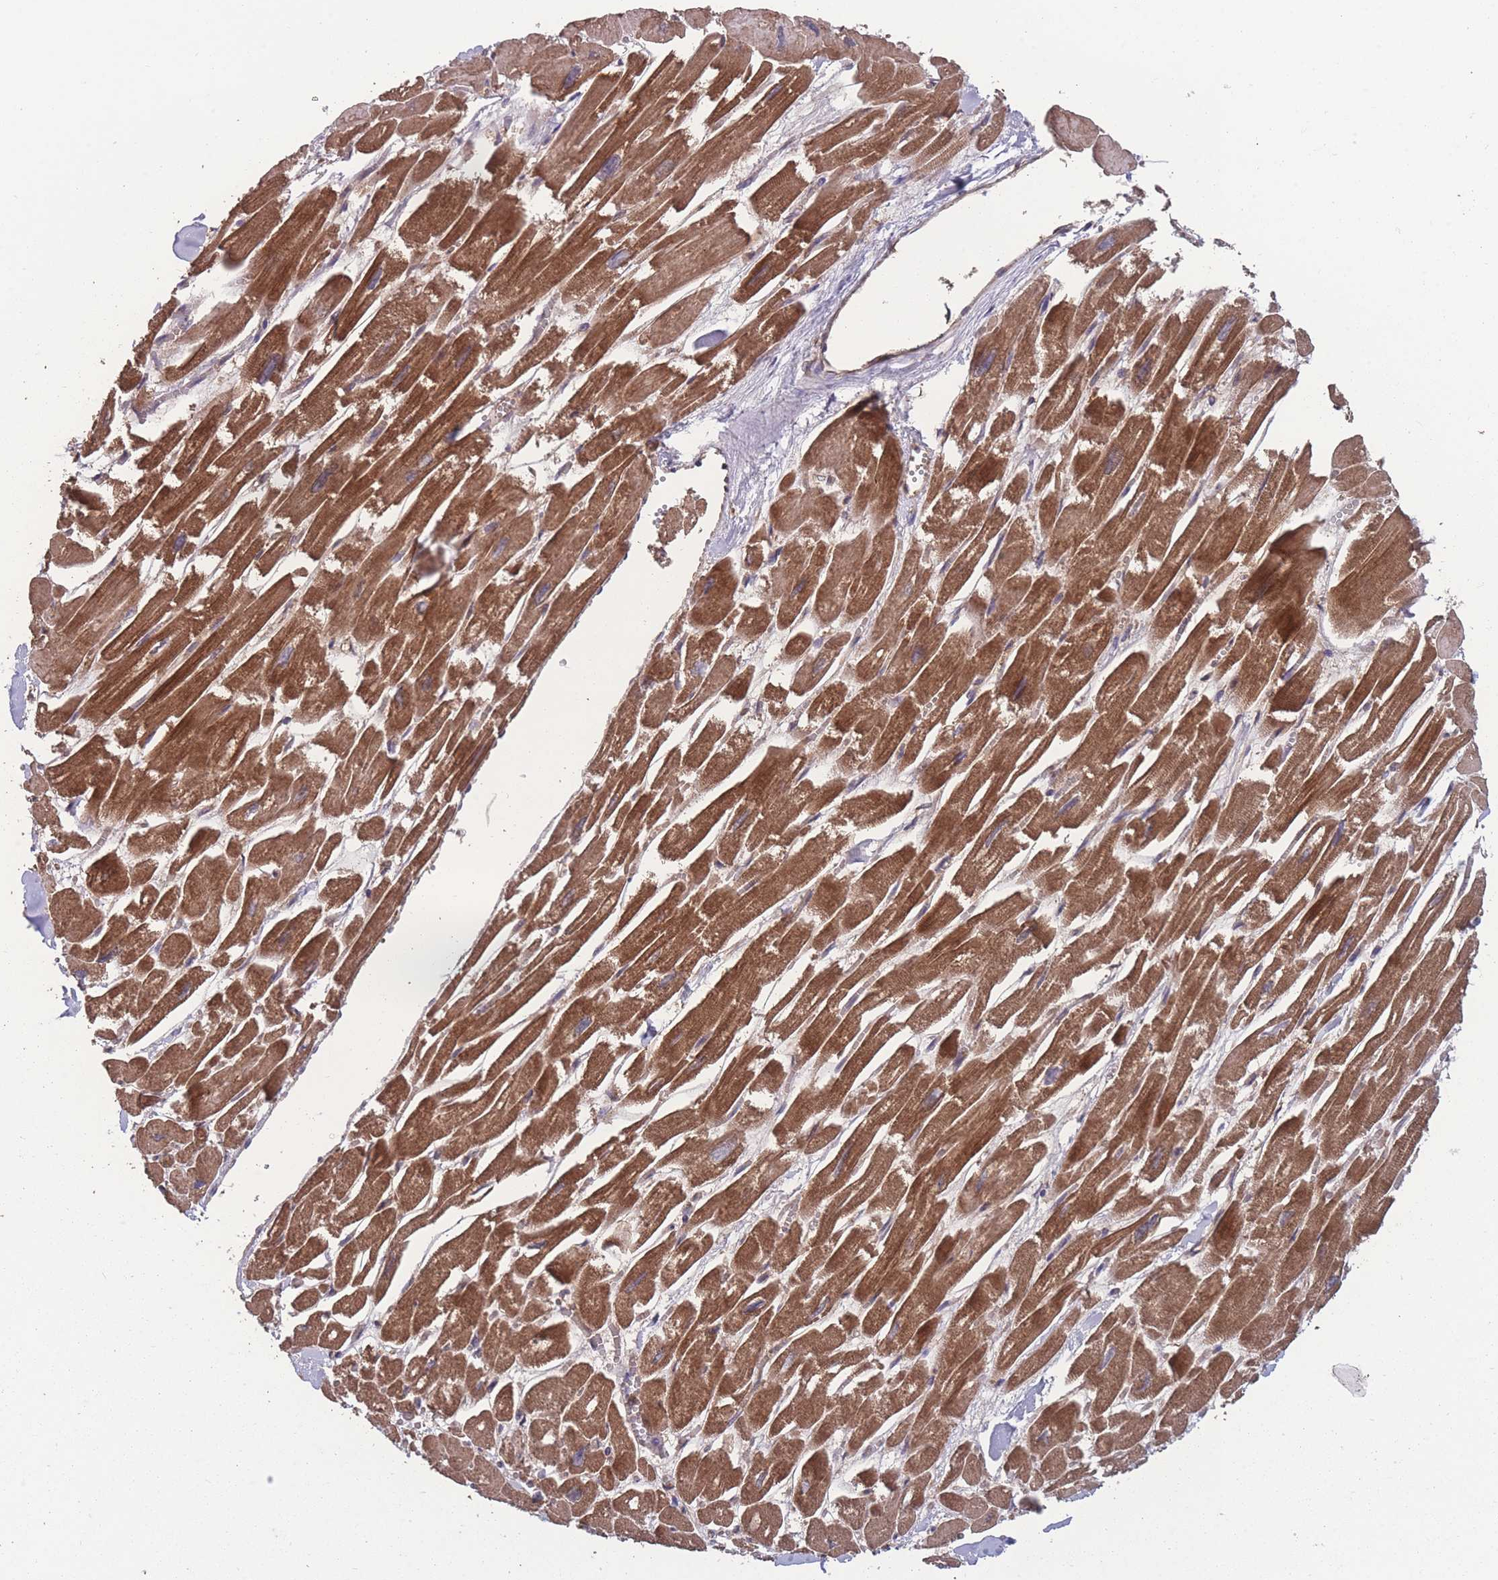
{"staining": {"intensity": "strong", "quantity": ">75%", "location": "cytoplasmic/membranous"}, "tissue": "heart muscle", "cell_type": "Cardiomyocytes", "image_type": "normal", "snomed": [{"axis": "morphology", "description": "Normal tissue, NOS"}, {"axis": "topography", "description": "Heart"}], "caption": "Protein expression analysis of benign human heart muscle reveals strong cytoplasmic/membranous staining in about >75% of cardiomyocytes.", "gene": "ZPR1", "patient": {"sex": "male", "age": 54}}